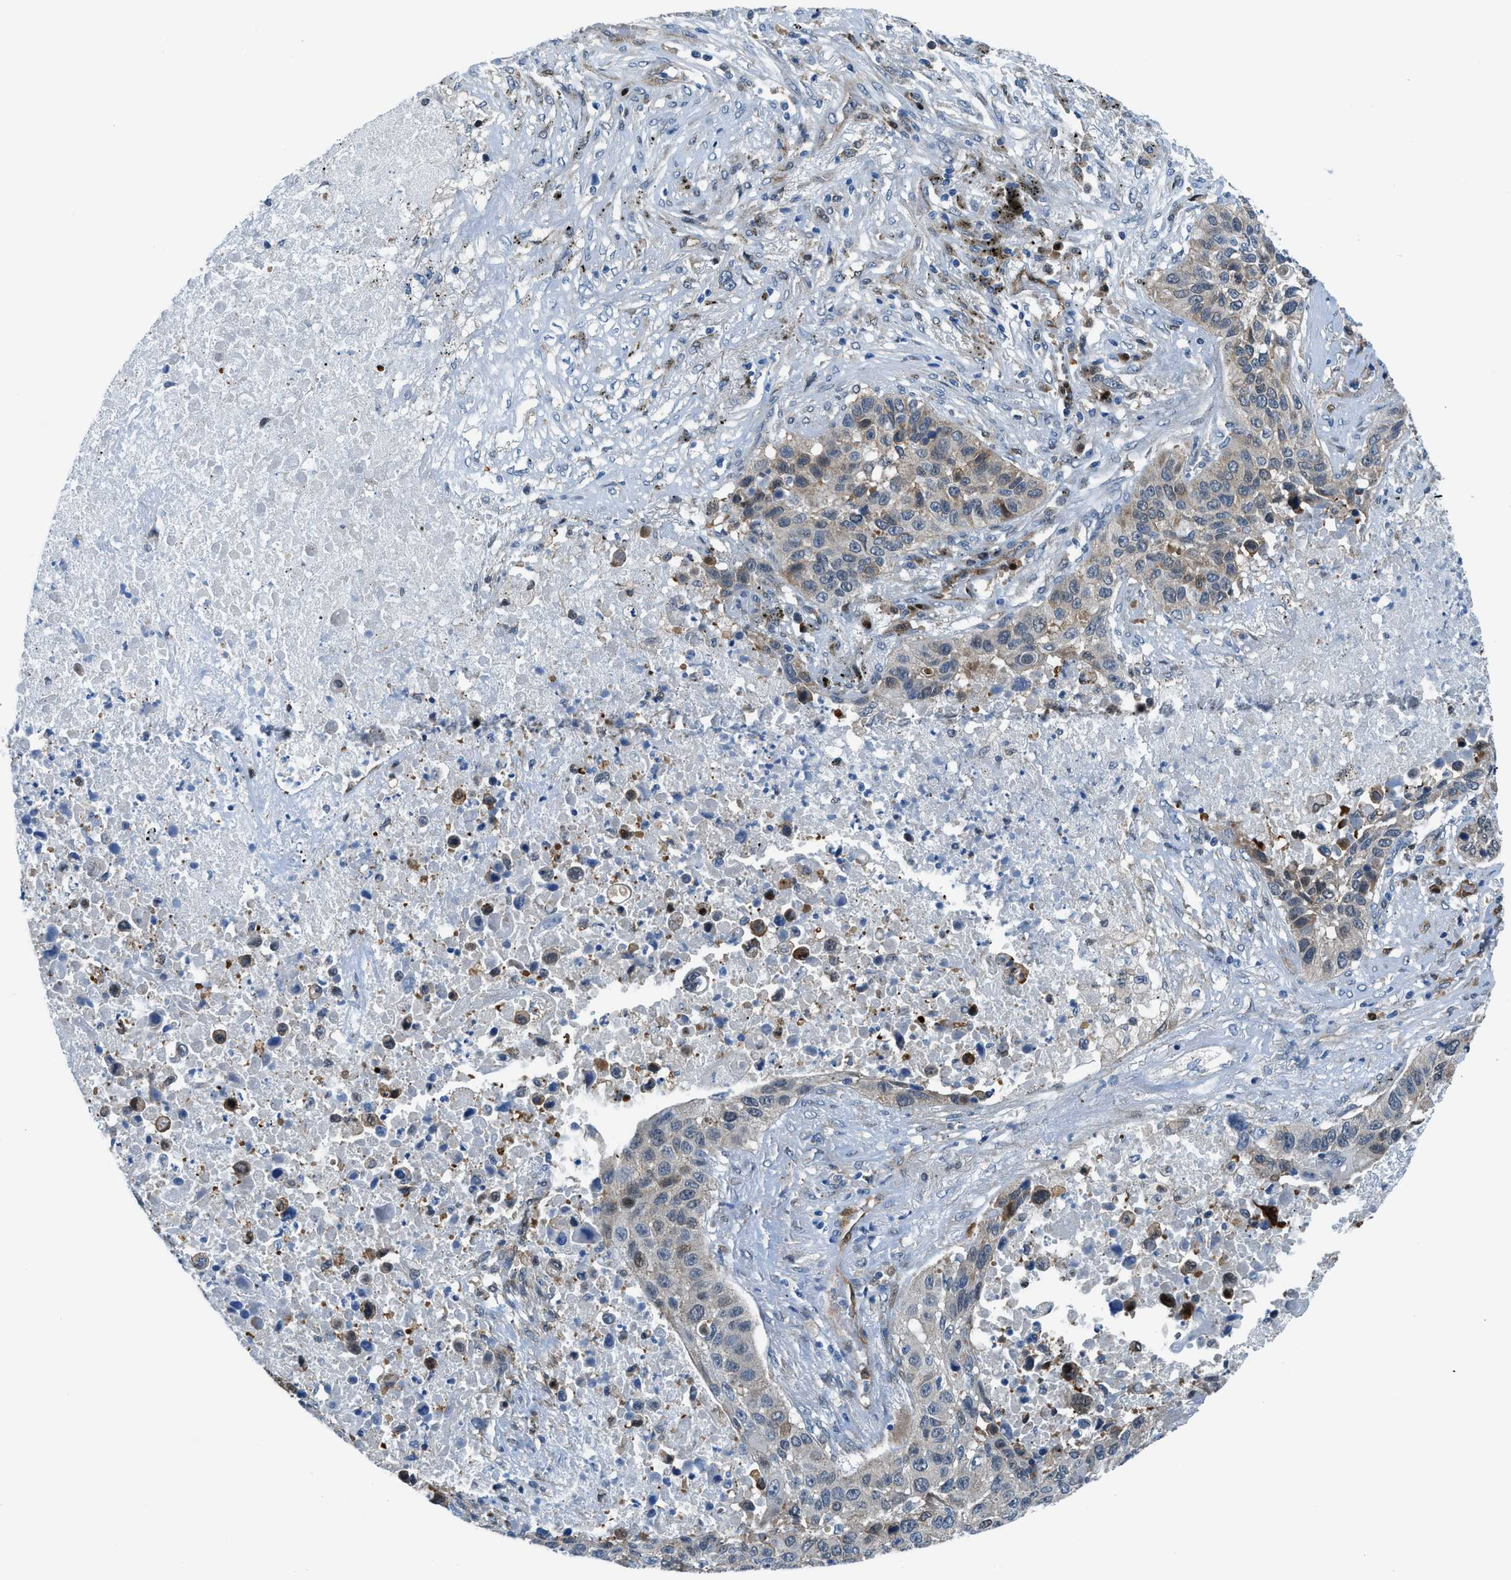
{"staining": {"intensity": "weak", "quantity": "25%-75%", "location": "cytoplasmic/membranous,nuclear"}, "tissue": "lung cancer", "cell_type": "Tumor cells", "image_type": "cancer", "snomed": [{"axis": "morphology", "description": "Squamous cell carcinoma, NOS"}, {"axis": "topography", "description": "Lung"}], "caption": "The immunohistochemical stain highlights weak cytoplasmic/membranous and nuclear expression in tumor cells of lung squamous cell carcinoma tissue.", "gene": "YWHAE", "patient": {"sex": "male", "age": 57}}